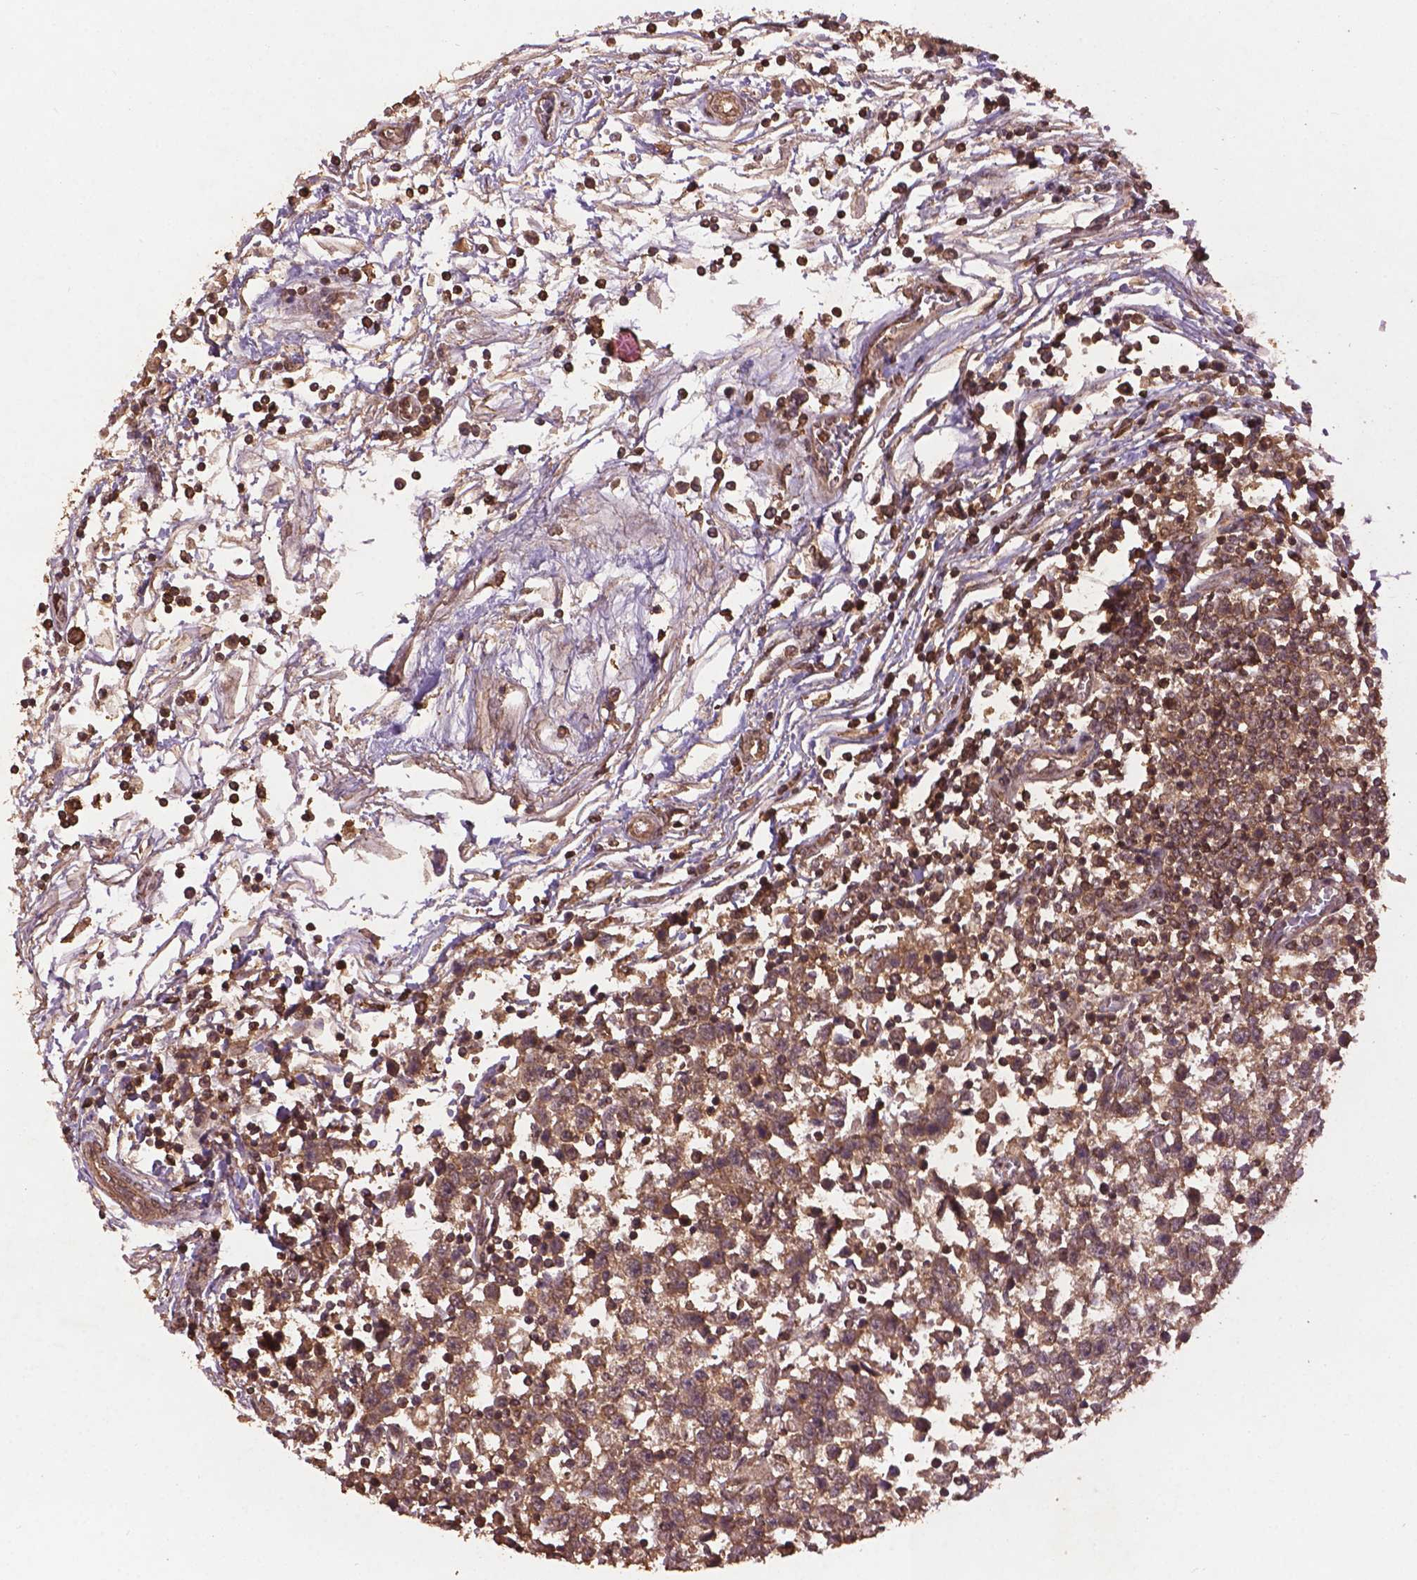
{"staining": {"intensity": "weak", "quantity": ">75%", "location": "cytoplasmic/membranous"}, "tissue": "testis cancer", "cell_type": "Tumor cells", "image_type": "cancer", "snomed": [{"axis": "morphology", "description": "Seminoma, NOS"}, {"axis": "topography", "description": "Testis"}], "caption": "Brown immunohistochemical staining in human testis cancer displays weak cytoplasmic/membranous positivity in approximately >75% of tumor cells.", "gene": "BABAM1", "patient": {"sex": "male", "age": 34}}